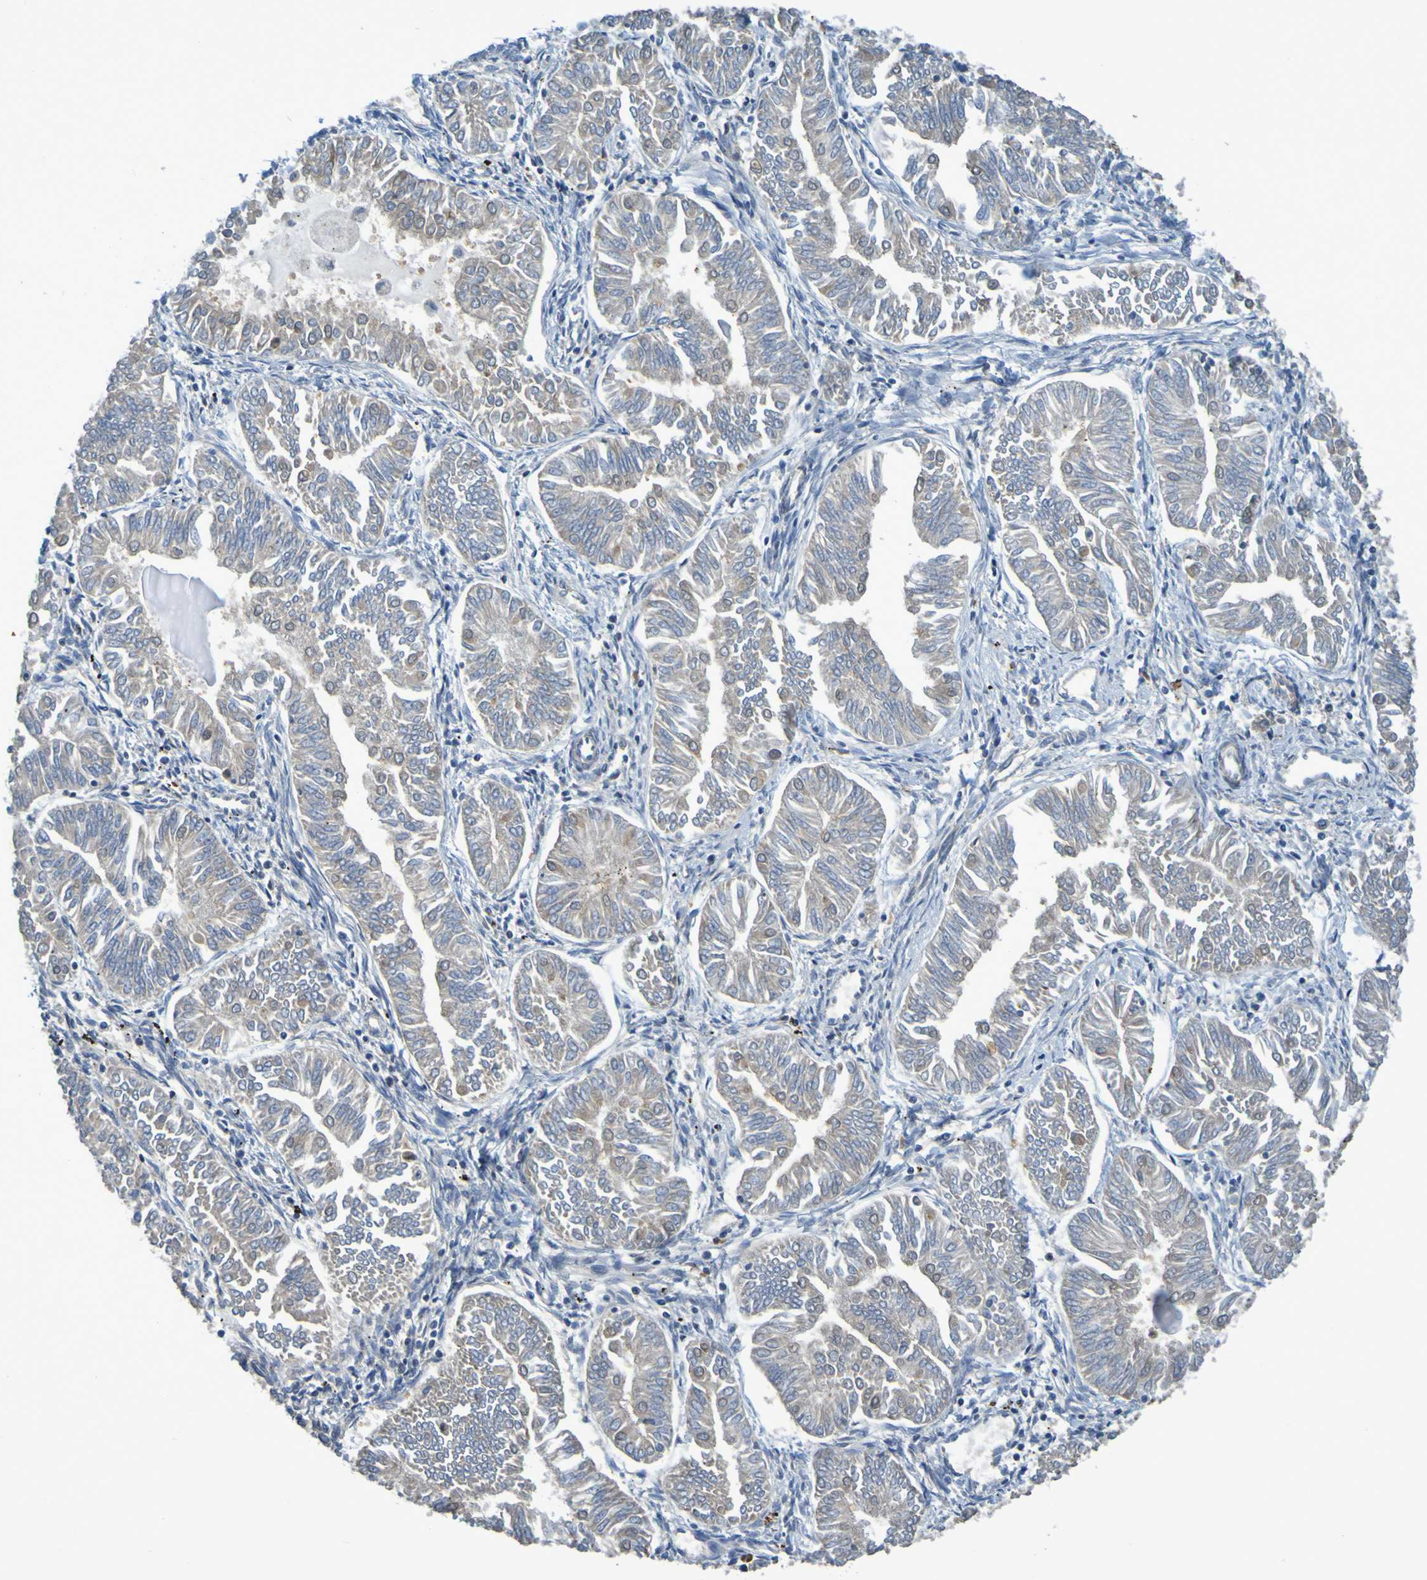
{"staining": {"intensity": "negative", "quantity": "none", "location": "none"}, "tissue": "endometrial cancer", "cell_type": "Tumor cells", "image_type": "cancer", "snomed": [{"axis": "morphology", "description": "Adenocarcinoma, NOS"}, {"axis": "topography", "description": "Endometrium"}], "caption": "High magnification brightfield microscopy of endometrial cancer stained with DAB (brown) and counterstained with hematoxylin (blue): tumor cells show no significant positivity.", "gene": "CLDN18", "patient": {"sex": "female", "age": 53}}